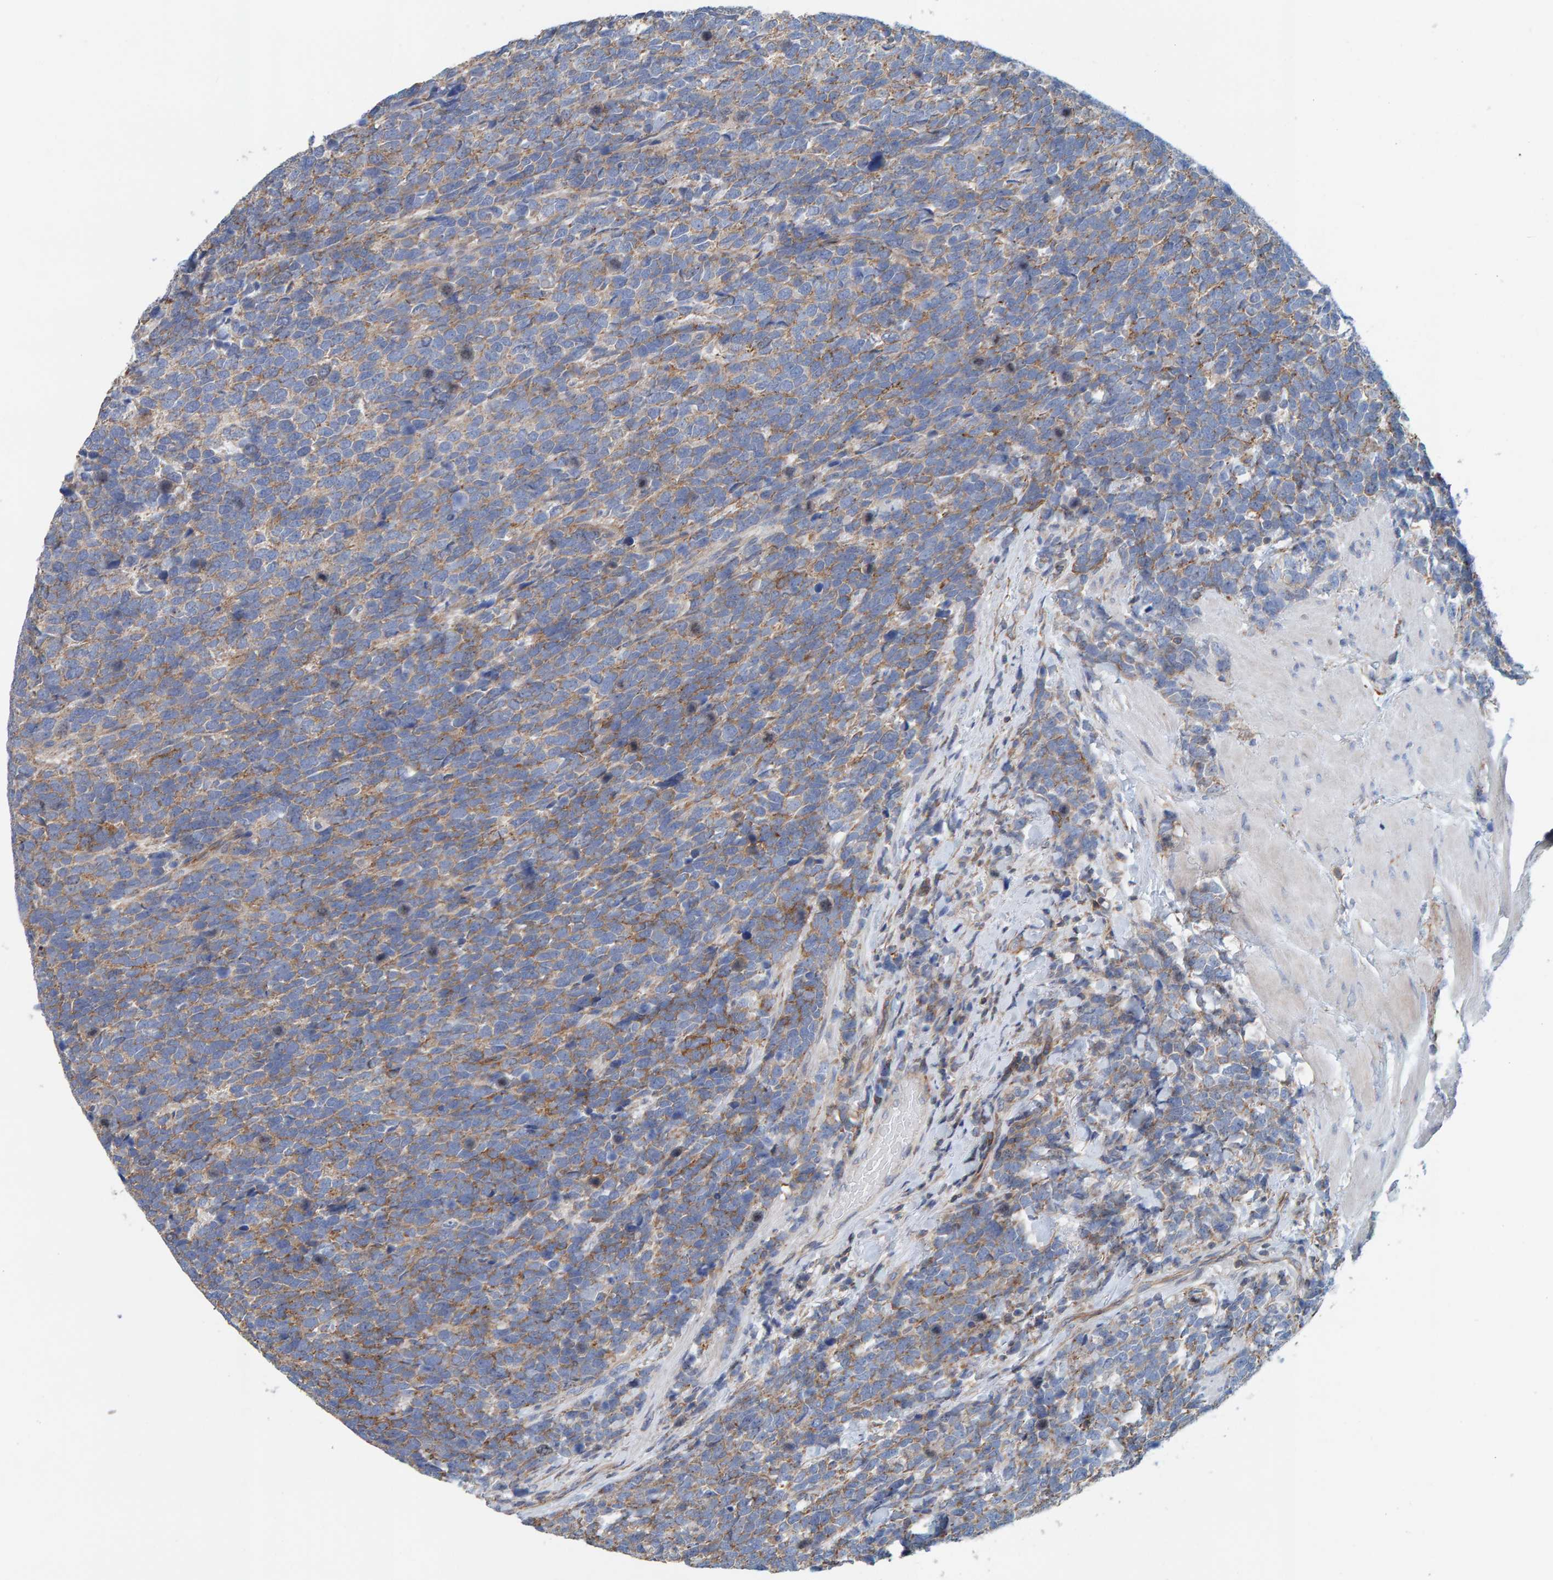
{"staining": {"intensity": "weak", "quantity": "25%-75%", "location": "cytoplasmic/membranous"}, "tissue": "urothelial cancer", "cell_type": "Tumor cells", "image_type": "cancer", "snomed": [{"axis": "morphology", "description": "Urothelial carcinoma, High grade"}, {"axis": "topography", "description": "Urinary bladder"}], "caption": "This image demonstrates immunohistochemistry staining of human urothelial carcinoma (high-grade), with low weak cytoplasmic/membranous expression in approximately 25%-75% of tumor cells.", "gene": "RGP1", "patient": {"sex": "female", "age": 82}}